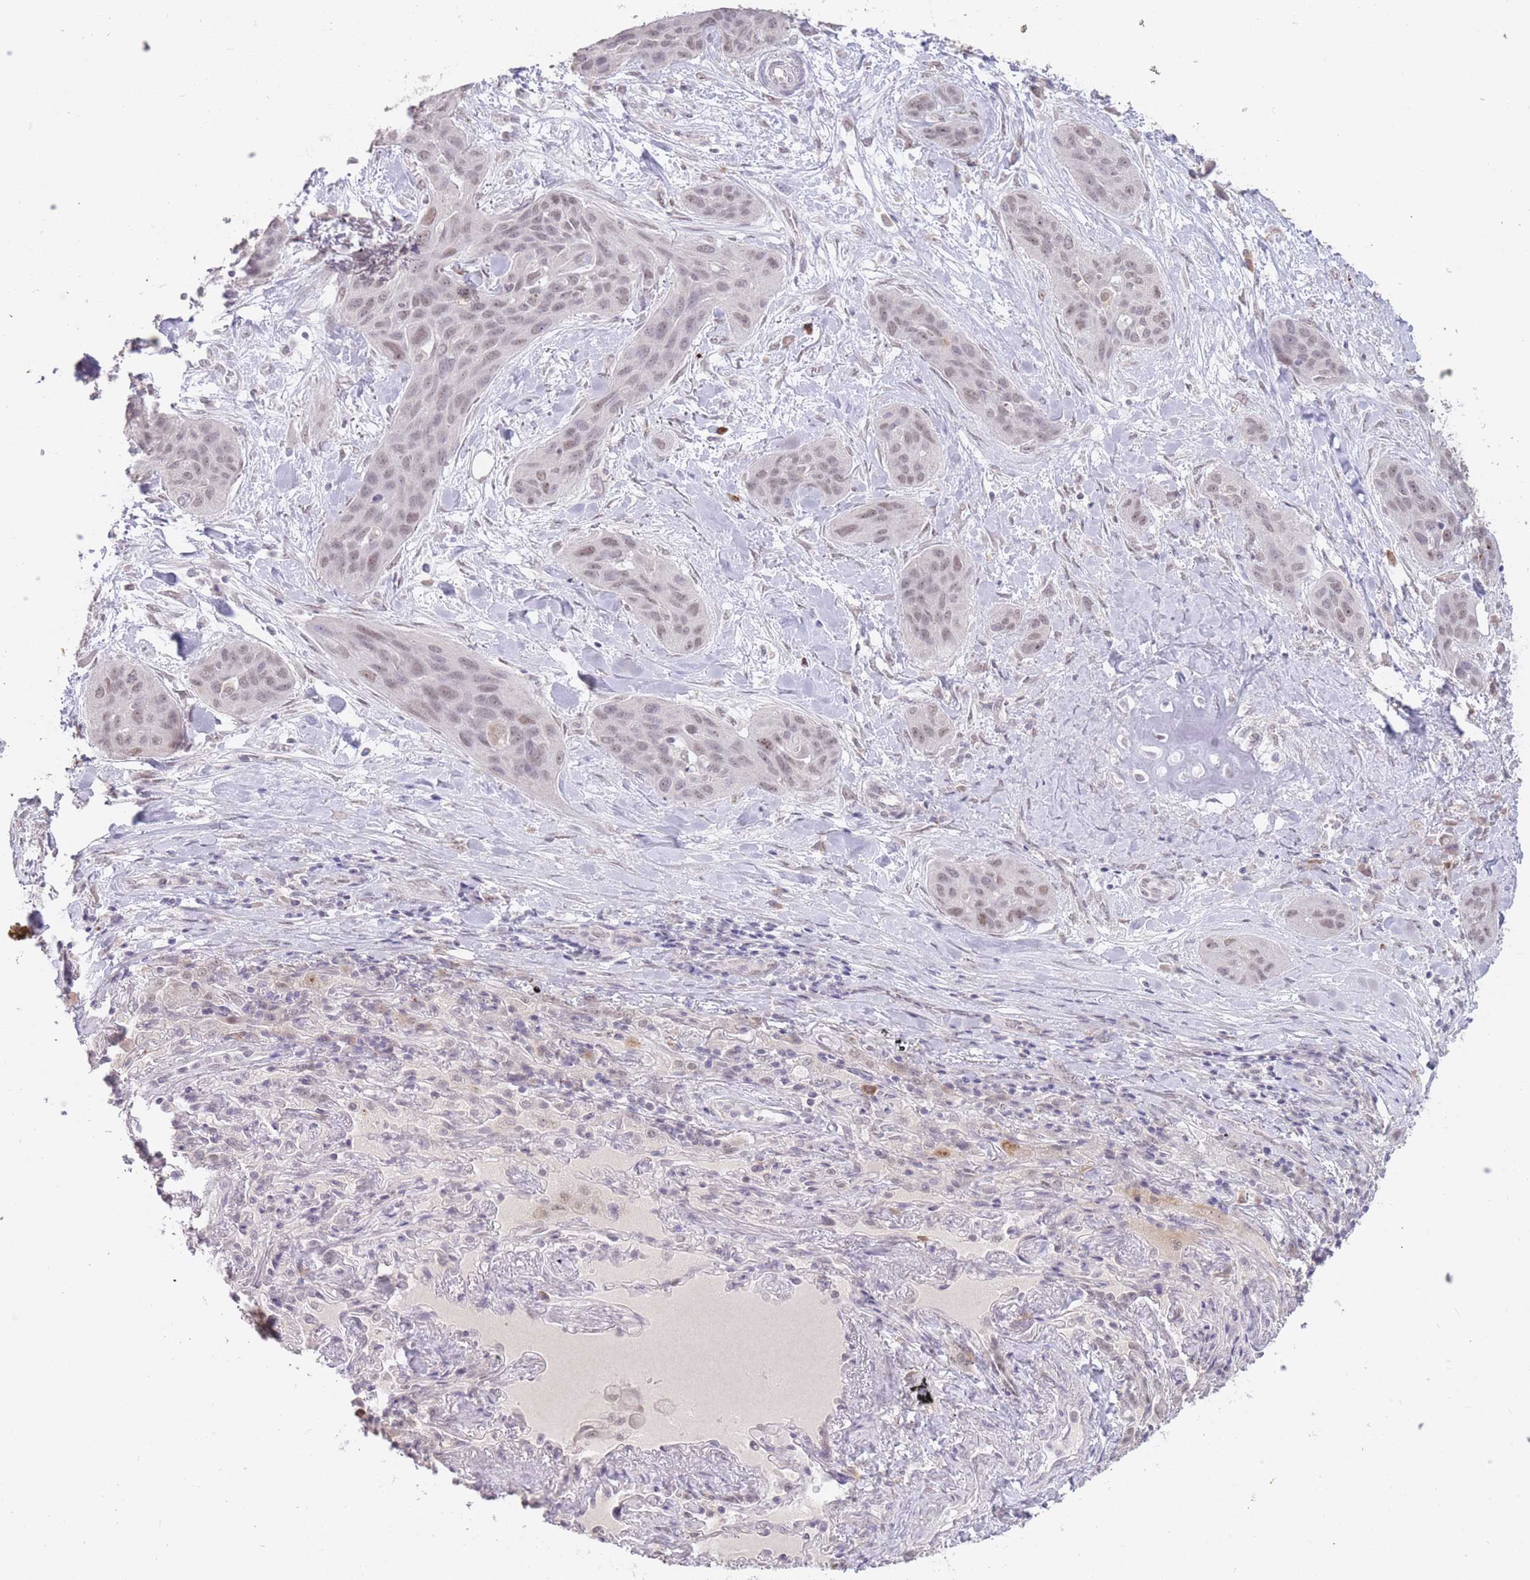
{"staining": {"intensity": "weak", "quantity": "<25%", "location": "nuclear"}, "tissue": "lung cancer", "cell_type": "Tumor cells", "image_type": "cancer", "snomed": [{"axis": "morphology", "description": "Squamous cell carcinoma, NOS"}, {"axis": "topography", "description": "Lung"}], "caption": "This is an IHC histopathology image of lung cancer. There is no staining in tumor cells.", "gene": "HNRNPUL1", "patient": {"sex": "female", "age": 70}}